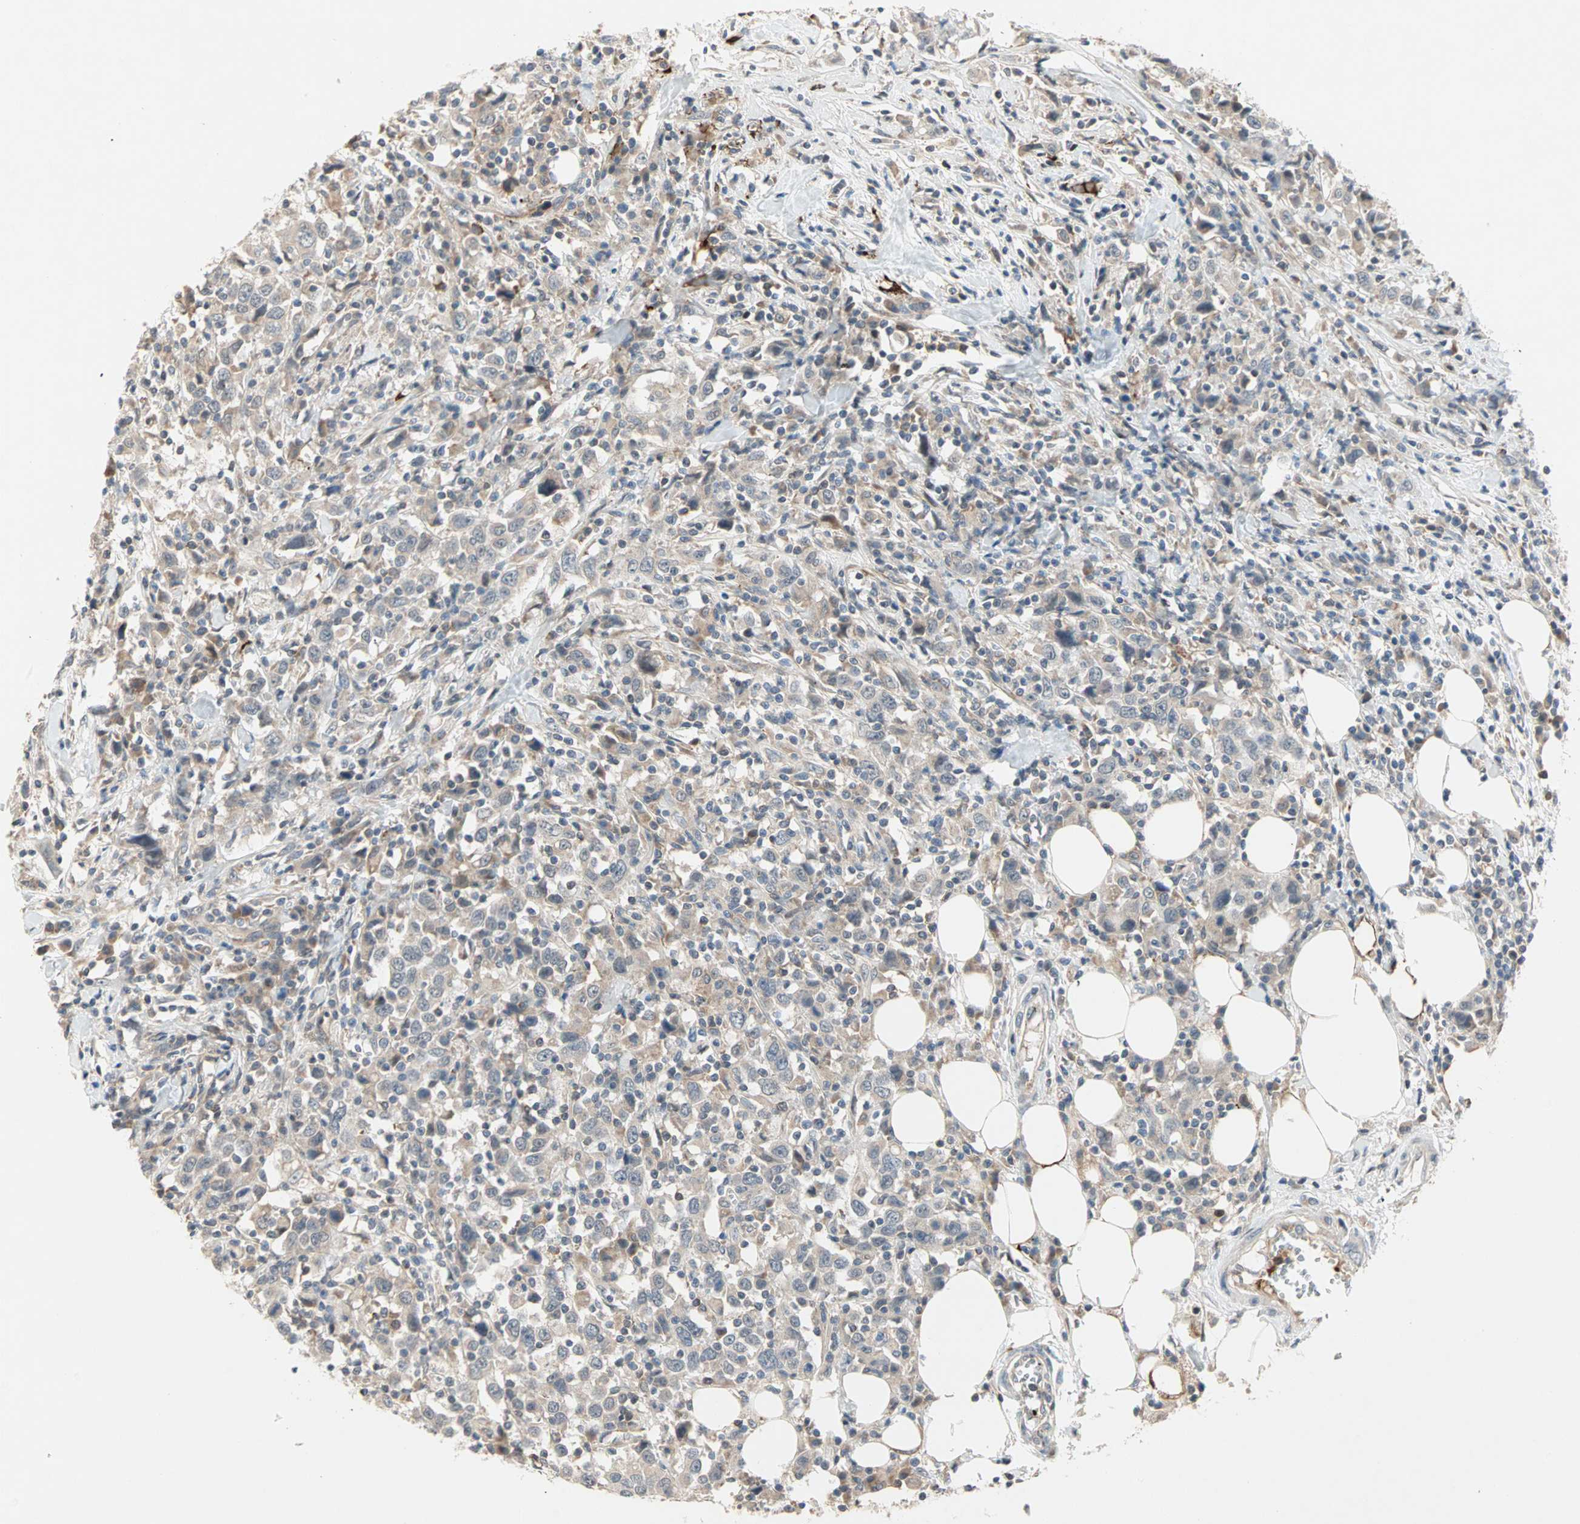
{"staining": {"intensity": "weak", "quantity": ">75%", "location": "cytoplasmic/membranous"}, "tissue": "urothelial cancer", "cell_type": "Tumor cells", "image_type": "cancer", "snomed": [{"axis": "morphology", "description": "Urothelial carcinoma, High grade"}, {"axis": "topography", "description": "Urinary bladder"}], "caption": "This micrograph exhibits high-grade urothelial carcinoma stained with immunohistochemistry (IHC) to label a protein in brown. The cytoplasmic/membranous of tumor cells show weak positivity for the protein. Nuclei are counter-stained blue.", "gene": "PROS1", "patient": {"sex": "male", "age": 61}}